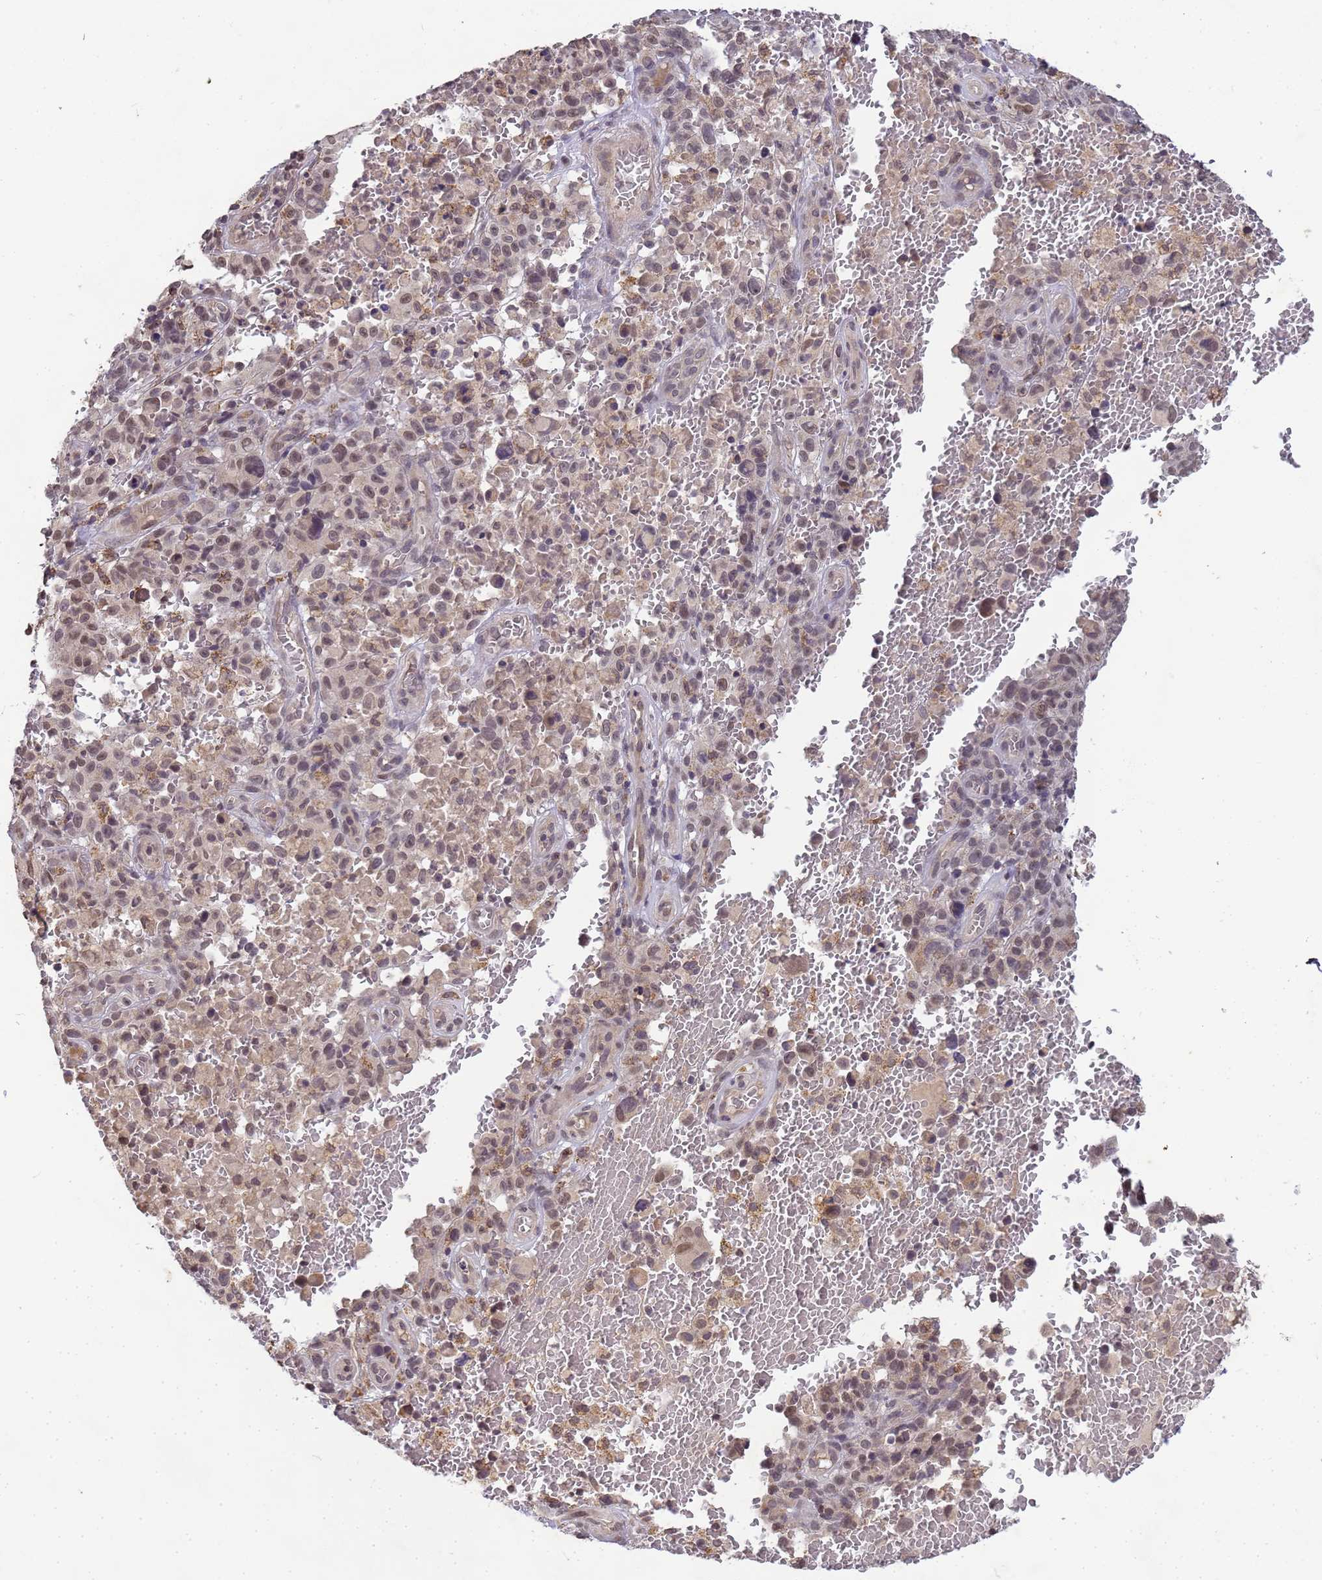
{"staining": {"intensity": "weak", "quantity": ">75%", "location": "nuclear"}, "tissue": "melanoma", "cell_type": "Tumor cells", "image_type": "cancer", "snomed": [{"axis": "morphology", "description": "Malignant melanoma, NOS"}, {"axis": "topography", "description": "Skin"}], "caption": "Immunohistochemical staining of melanoma demonstrates low levels of weak nuclear protein positivity in approximately >75% of tumor cells. The protein is stained brown, and the nuclei are stained in blue (DAB IHC with brightfield microscopy, high magnification).", "gene": "MYL7", "patient": {"sex": "female", "age": 82}}